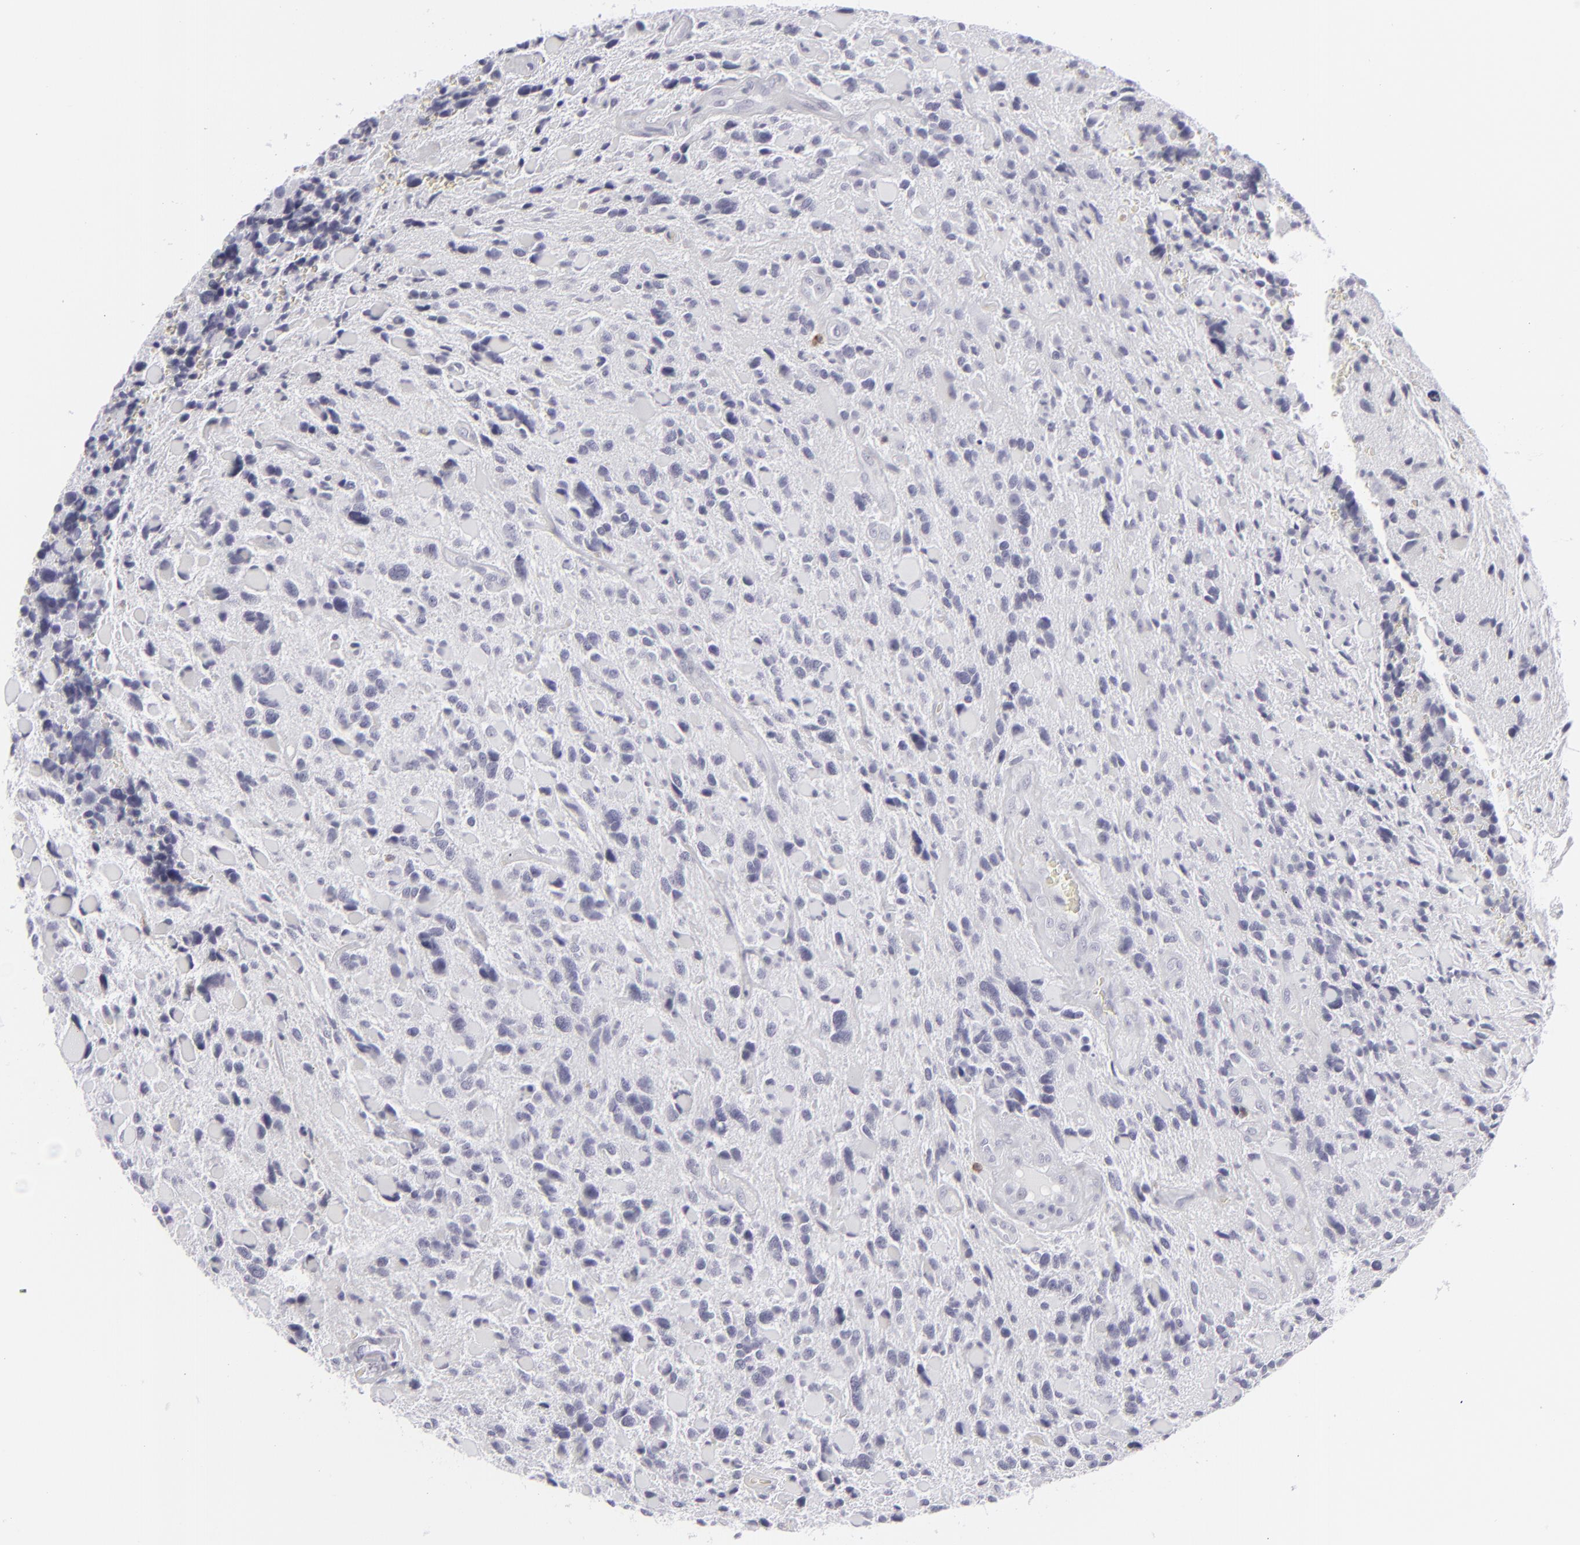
{"staining": {"intensity": "negative", "quantity": "none", "location": "none"}, "tissue": "glioma", "cell_type": "Tumor cells", "image_type": "cancer", "snomed": [{"axis": "morphology", "description": "Glioma, malignant, High grade"}, {"axis": "topography", "description": "Brain"}], "caption": "Protein analysis of malignant glioma (high-grade) reveals no significant staining in tumor cells.", "gene": "CD7", "patient": {"sex": "female", "age": 37}}